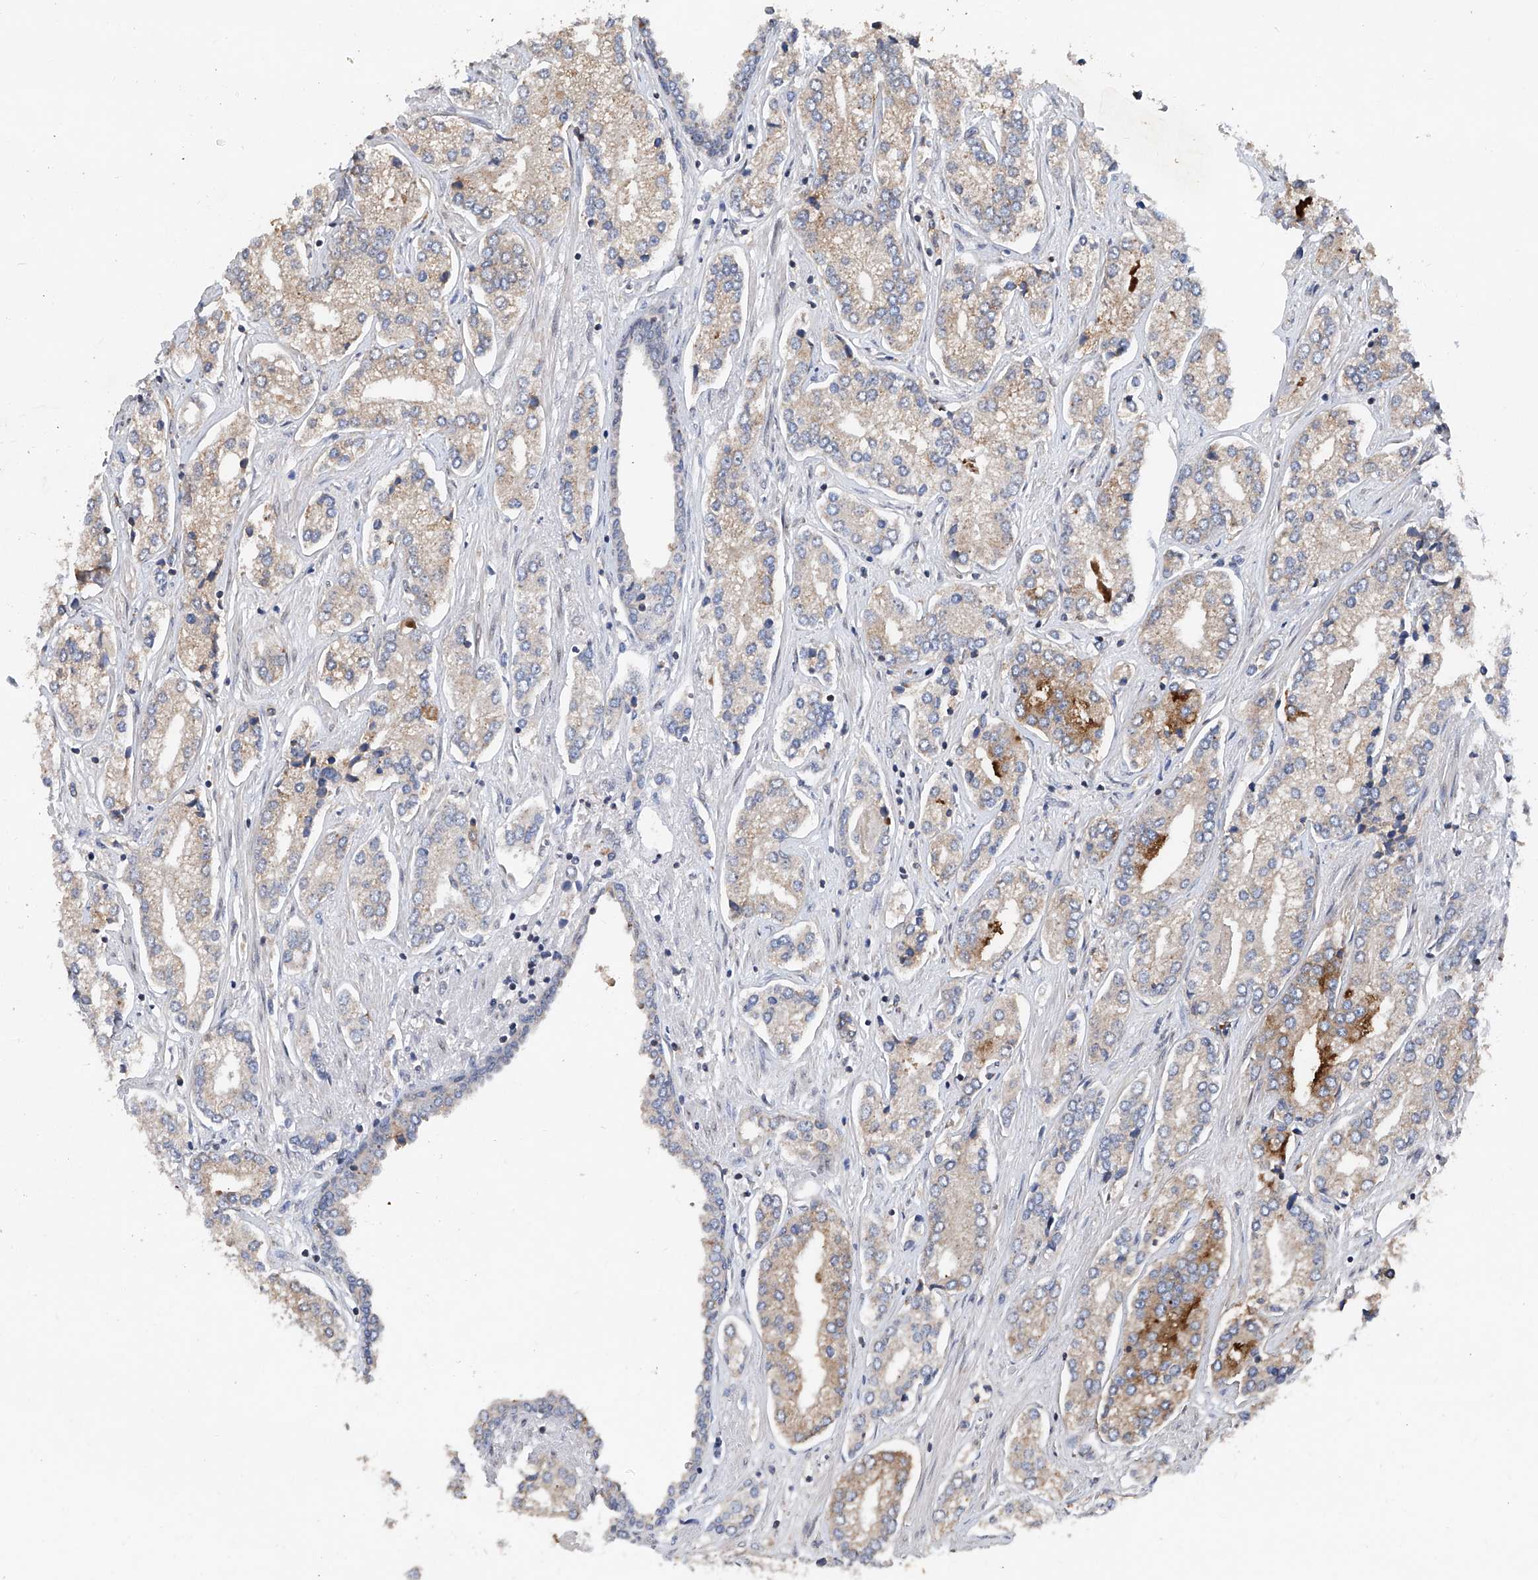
{"staining": {"intensity": "moderate", "quantity": "25%-75%", "location": "cytoplasmic/membranous"}, "tissue": "prostate cancer", "cell_type": "Tumor cells", "image_type": "cancer", "snomed": [{"axis": "morphology", "description": "Adenocarcinoma, High grade"}, {"axis": "topography", "description": "Prostate"}], "caption": "Tumor cells exhibit moderate cytoplasmic/membranous expression in approximately 25%-75% of cells in prostate high-grade adenocarcinoma.", "gene": "BCKDHB", "patient": {"sex": "male", "age": 66}}